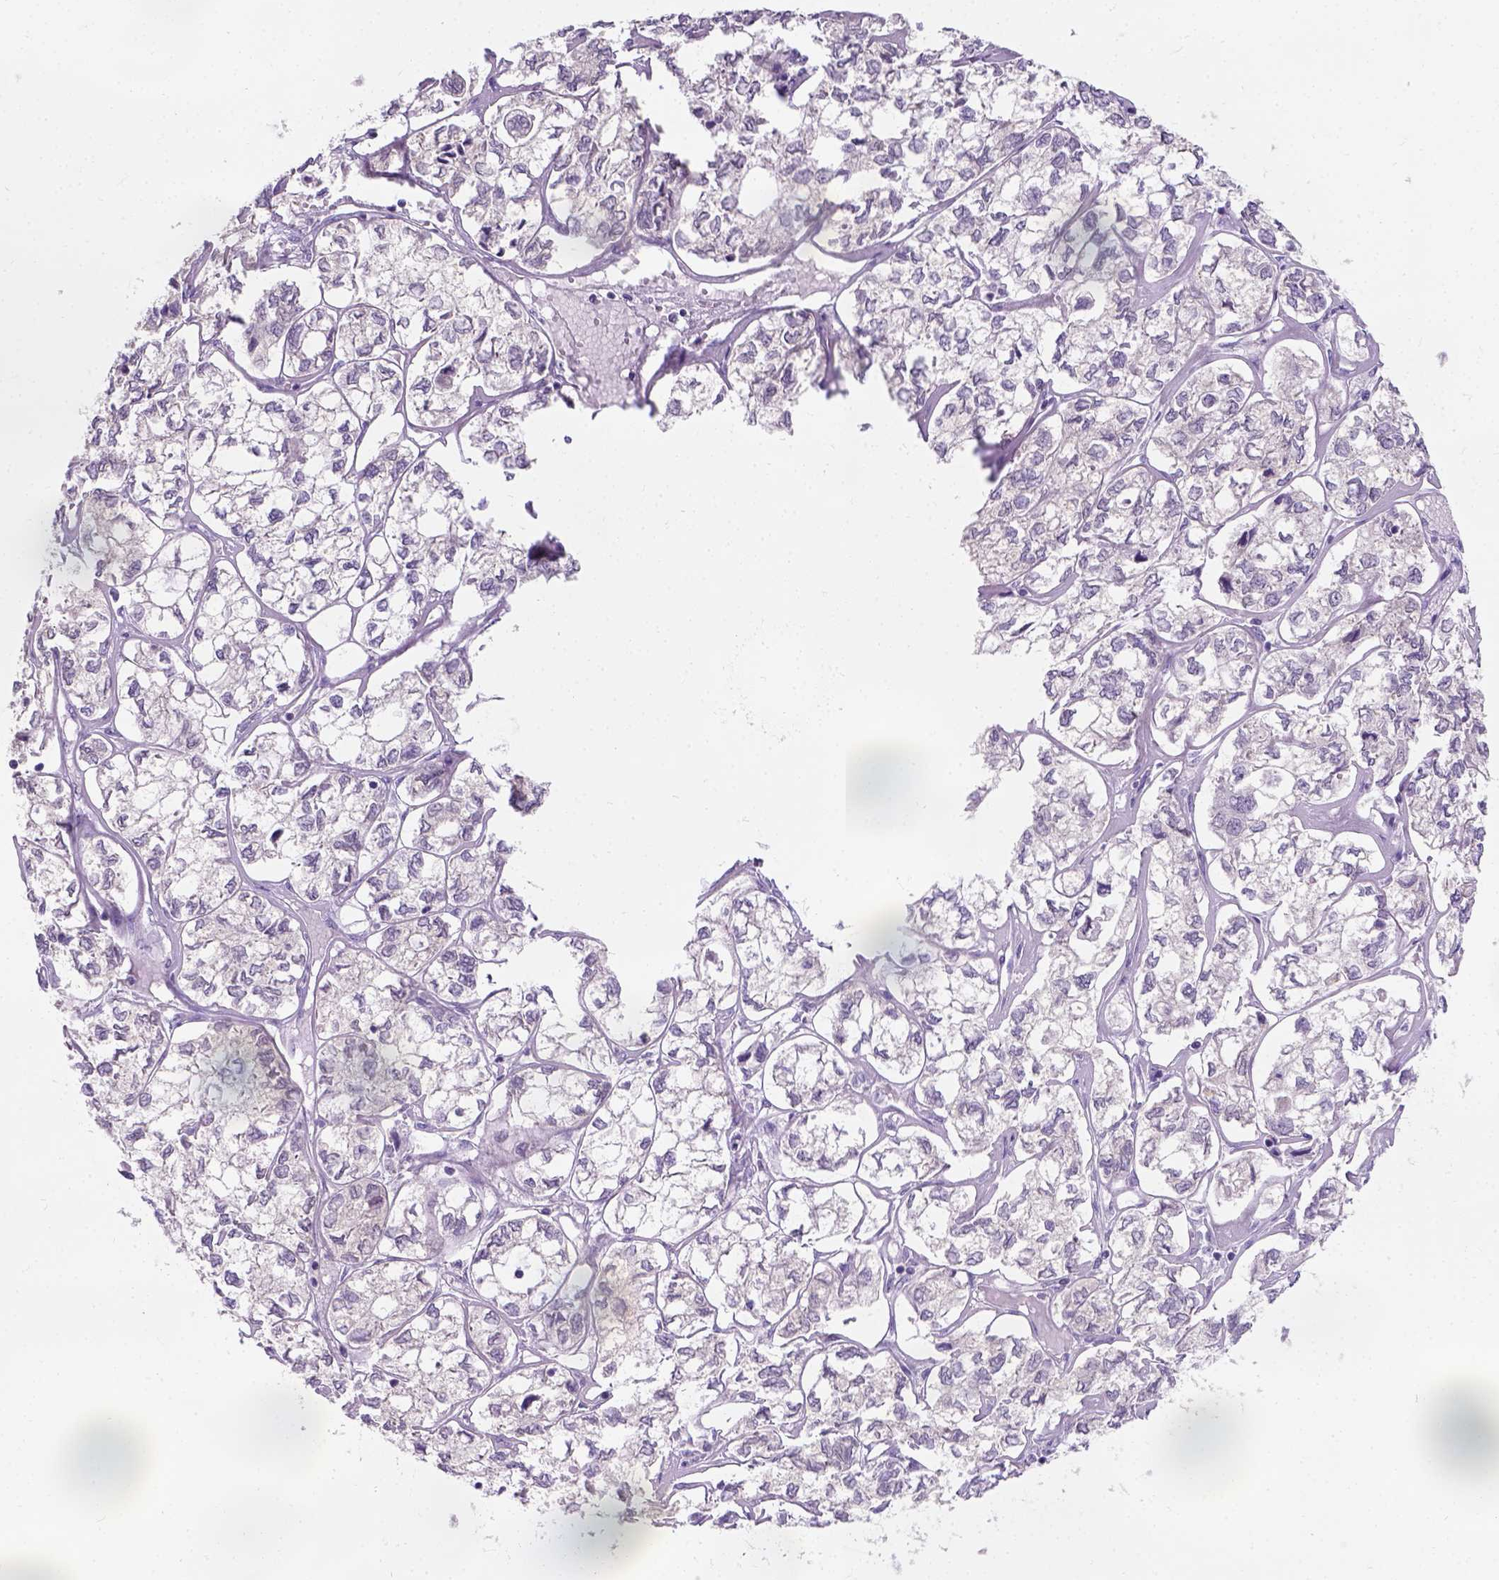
{"staining": {"intensity": "negative", "quantity": "none", "location": "none"}, "tissue": "ovarian cancer", "cell_type": "Tumor cells", "image_type": "cancer", "snomed": [{"axis": "morphology", "description": "Carcinoma, endometroid"}, {"axis": "topography", "description": "Ovary"}], "caption": "Immunohistochemical staining of human ovarian cancer (endometroid carcinoma) exhibits no significant expression in tumor cells. (Immunohistochemistry, brightfield microscopy, high magnification).", "gene": "C20orf144", "patient": {"sex": "female", "age": 64}}